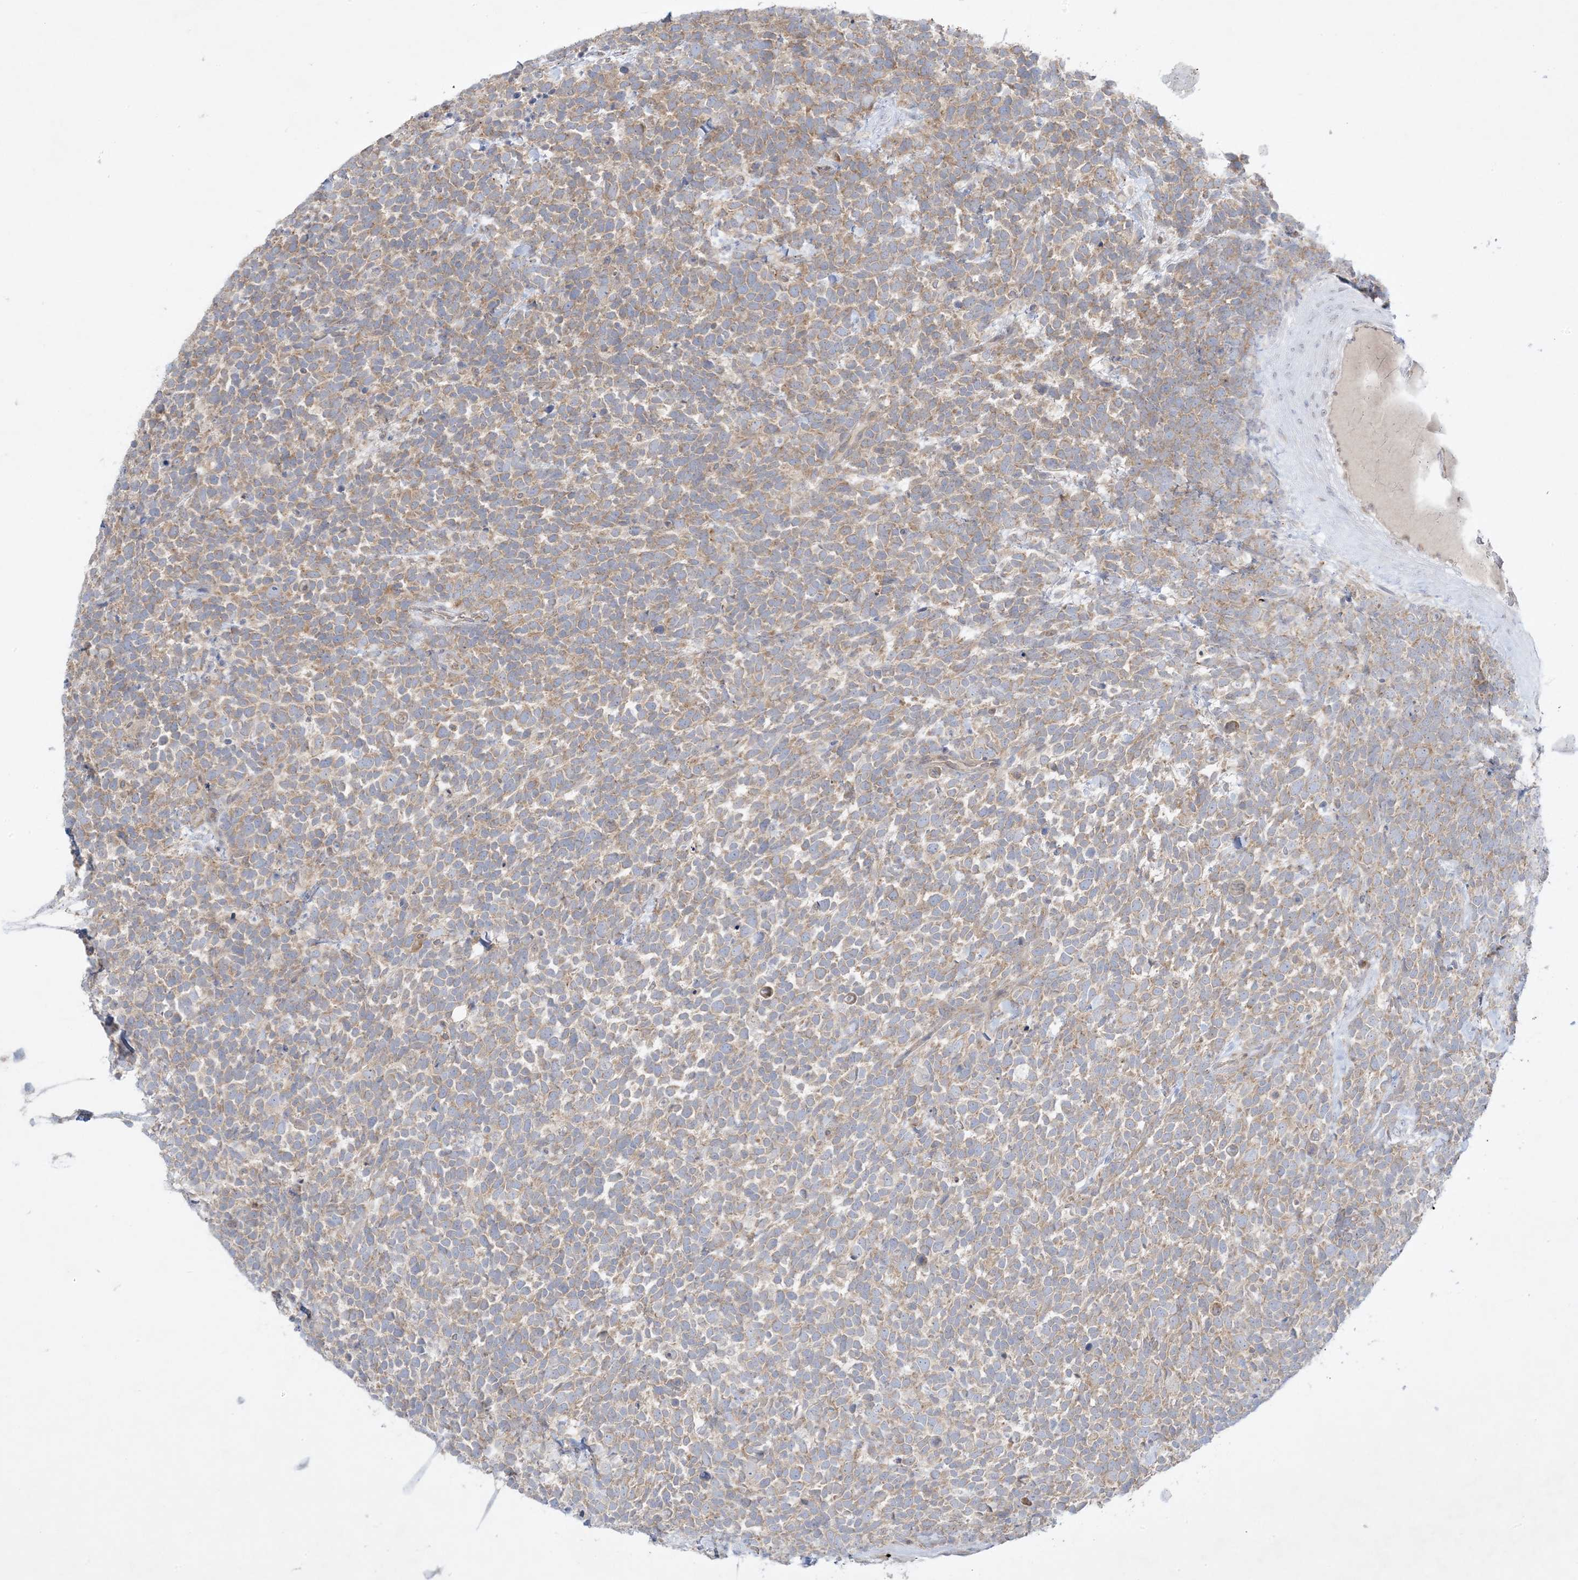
{"staining": {"intensity": "weak", "quantity": ">75%", "location": "cytoplasmic/membranous"}, "tissue": "urothelial cancer", "cell_type": "Tumor cells", "image_type": "cancer", "snomed": [{"axis": "morphology", "description": "Urothelial carcinoma, High grade"}, {"axis": "topography", "description": "Urinary bladder"}], "caption": "Tumor cells display low levels of weak cytoplasmic/membranous staining in approximately >75% of cells in human urothelial cancer.", "gene": "RPP40", "patient": {"sex": "female", "age": 82}}